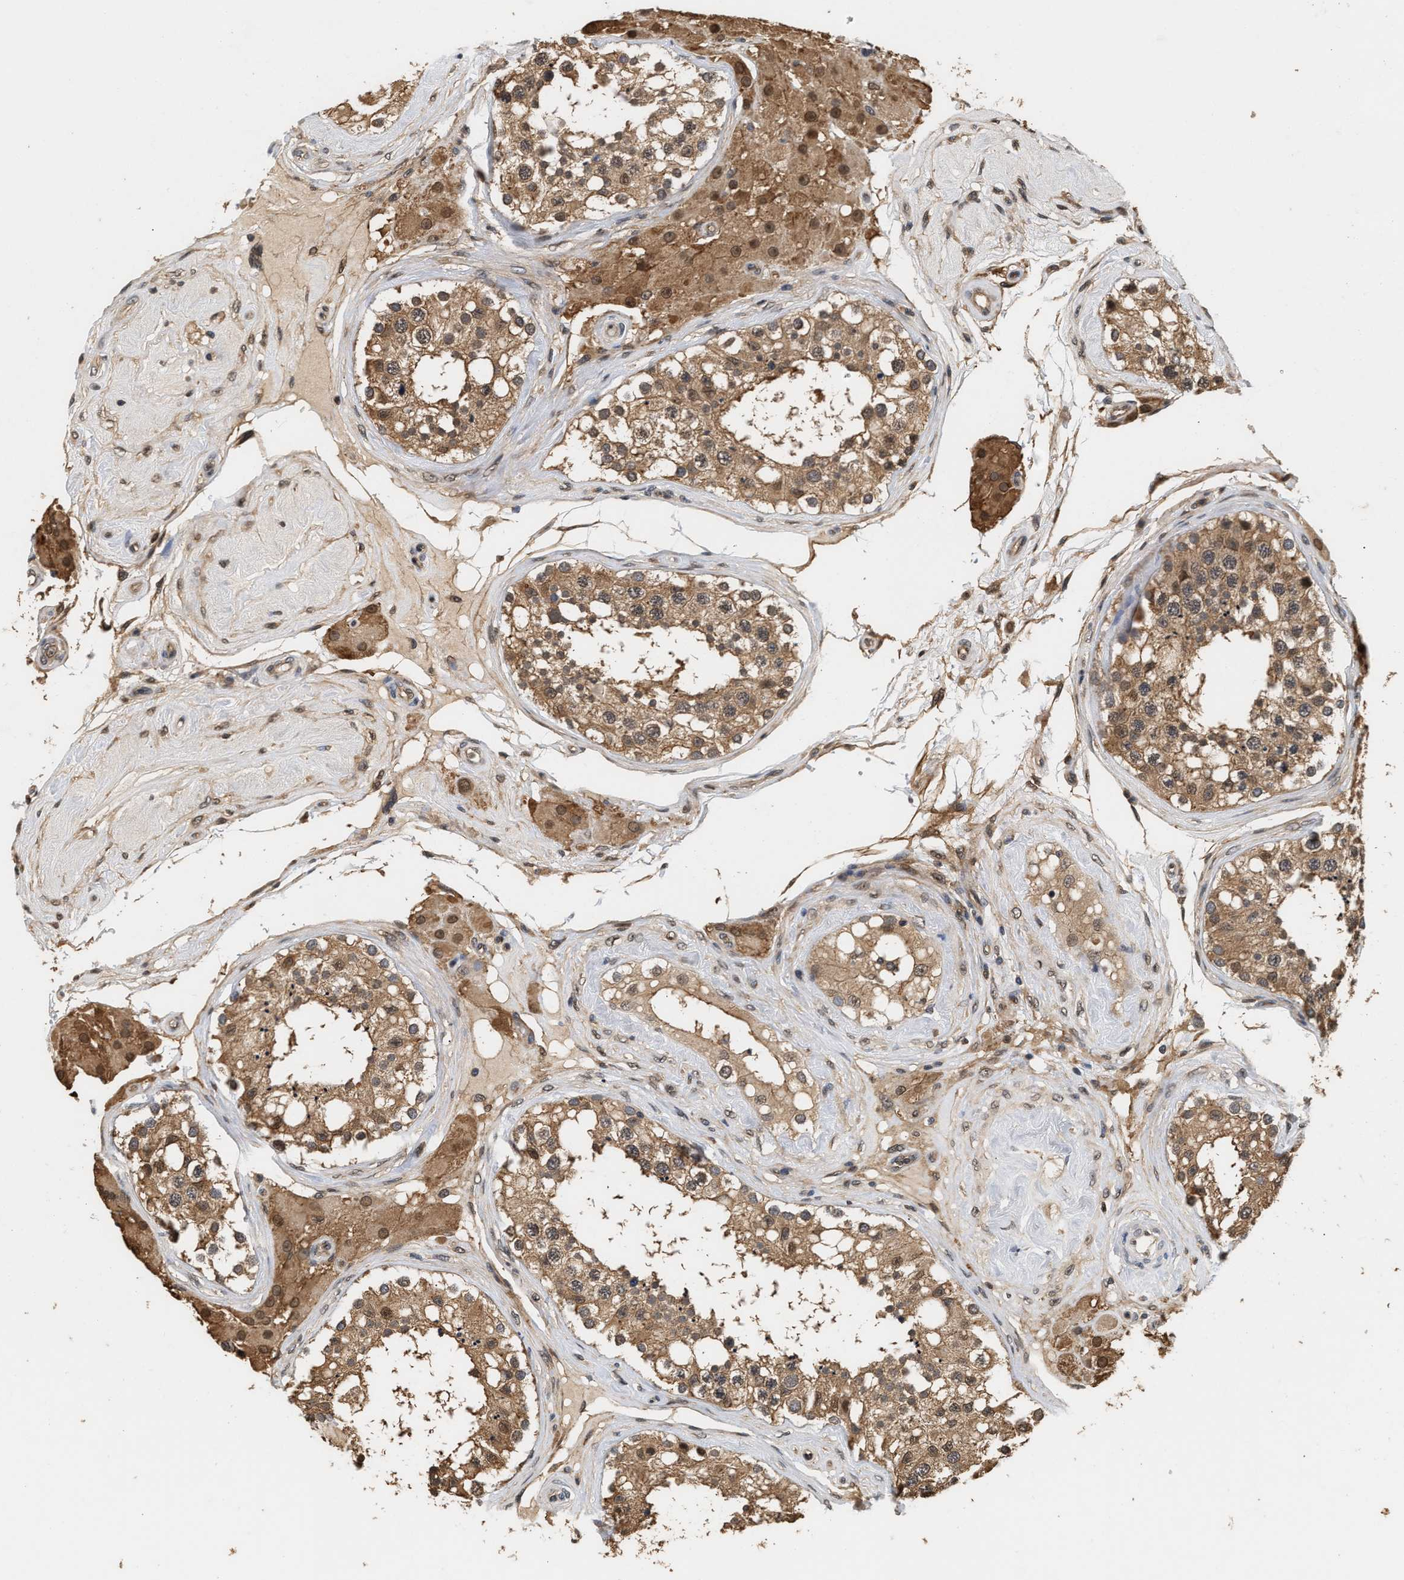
{"staining": {"intensity": "moderate", "quantity": ">75%", "location": "cytoplasmic/membranous,nuclear"}, "tissue": "testis", "cell_type": "Cells in seminiferous ducts", "image_type": "normal", "snomed": [{"axis": "morphology", "description": "Normal tissue, NOS"}, {"axis": "topography", "description": "Testis"}], "caption": "Testis stained with DAB IHC demonstrates medium levels of moderate cytoplasmic/membranous,nuclear expression in approximately >75% of cells in seminiferous ducts.", "gene": "ABHD5", "patient": {"sex": "male", "age": 68}}